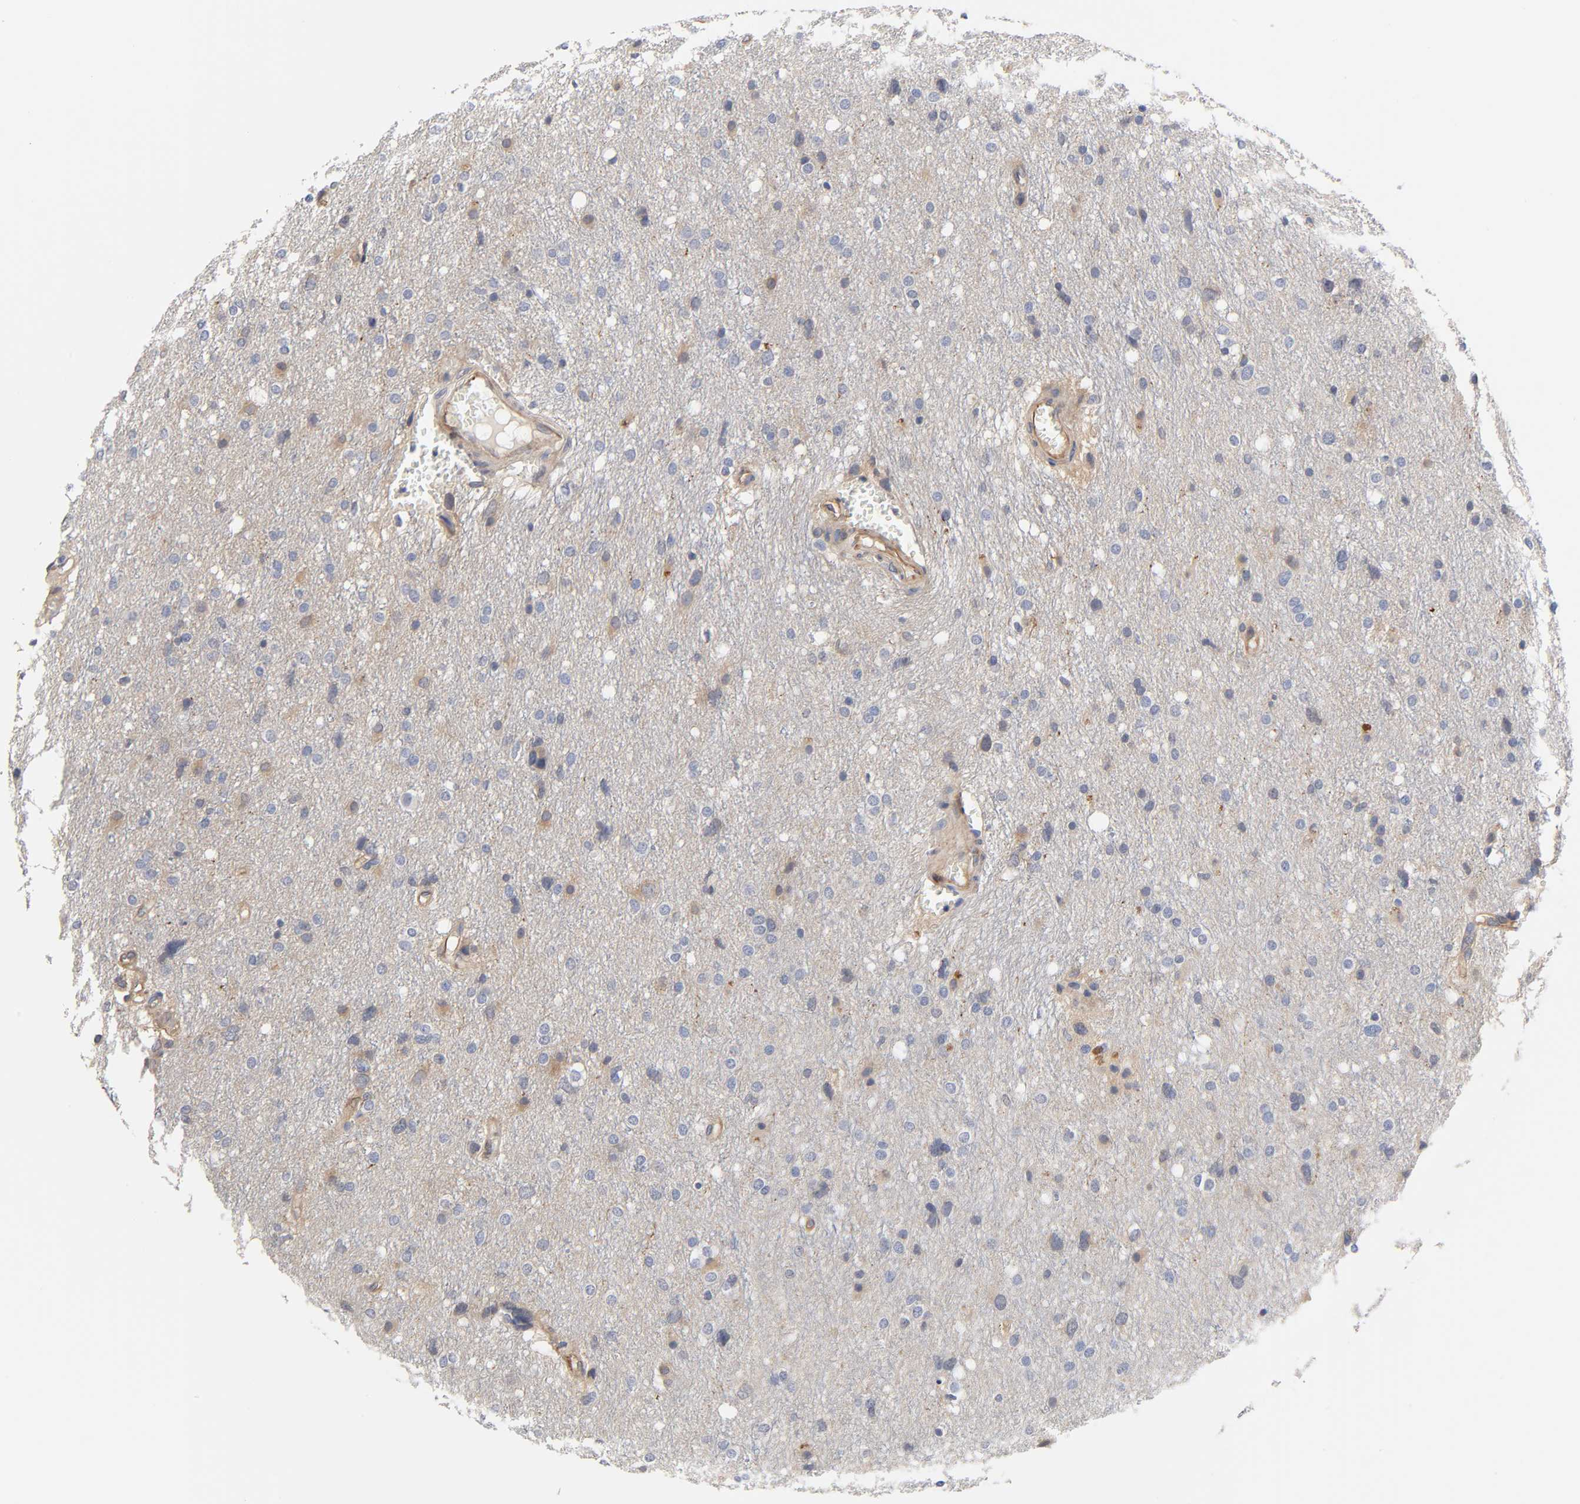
{"staining": {"intensity": "weak", "quantity": "<25%", "location": "cytoplasmic/membranous"}, "tissue": "glioma", "cell_type": "Tumor cells", "image_type": "cancer", "snomed": [{"axis": "morphology", "description": "Glioma, malignant, High grade"}, {"axis": "topography", "description": "Brain"}], "caption": "IHC of human glioma shows no positivity in tumor cells. (DAB IHC with hematoxylin counter stain).", "gene": "RAB13", "patient": {"sex": "female", "age": 59}}